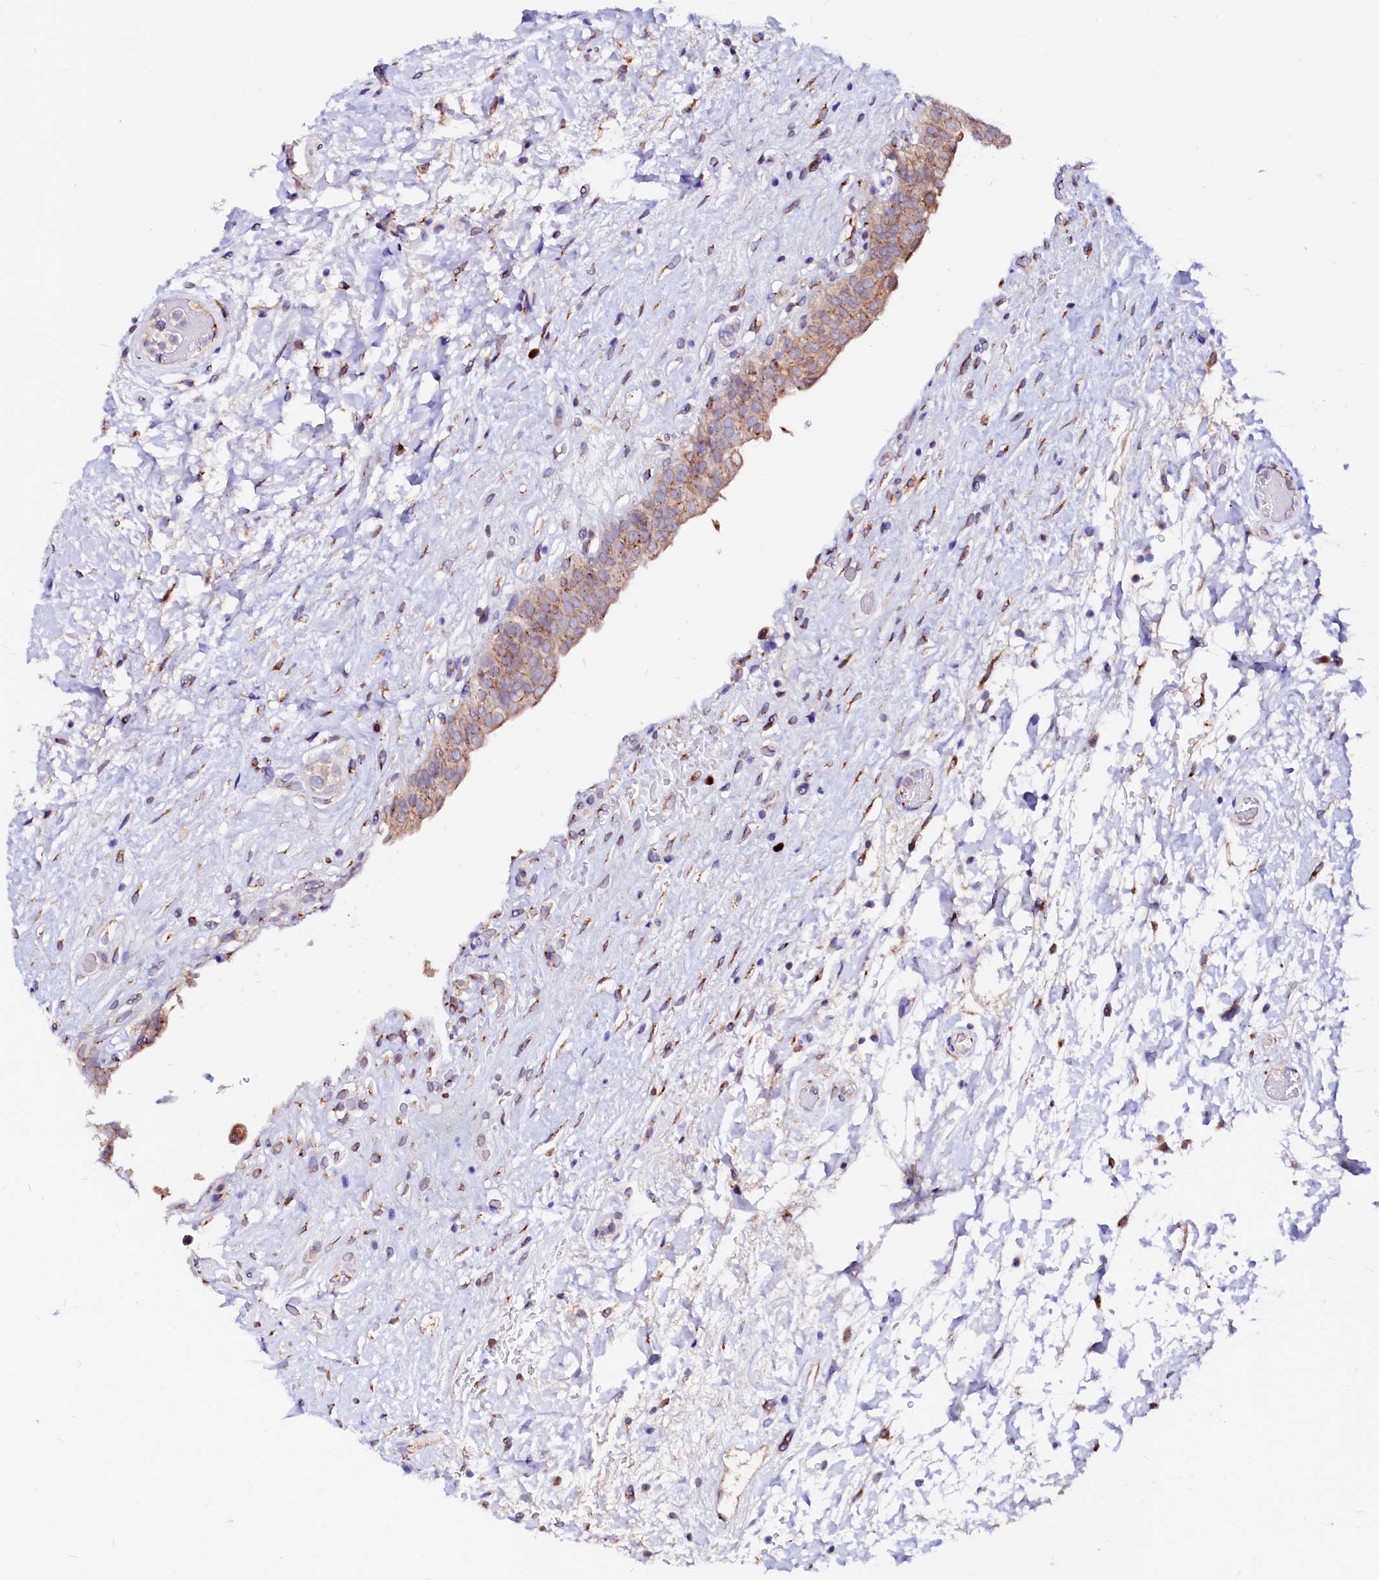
{"staining": {"intensity": "moderate", "quantity": ">75%", "location": "cytoplasmic/membranous"}, "tissue": "urinary bladder", "cell_type": "Urothelial cells", "image_type": "normal", "snomed": [{"axis": "morphology", "description": "Normal tissue, NOS"}, {"axis": "topography", "description": "Urinary bladder"}], "caption": "Immunohistochemical staining of benign human urinary bladder demonstrates >75% levels of moderate cytoplasmic/membranous protein staining in approximately >75% of urothelial cells. The protein is shown in brown color, while the nuclei are stained blue.", "gene": "LMAN1", "patient": {"sex": "male", "age": 74}}